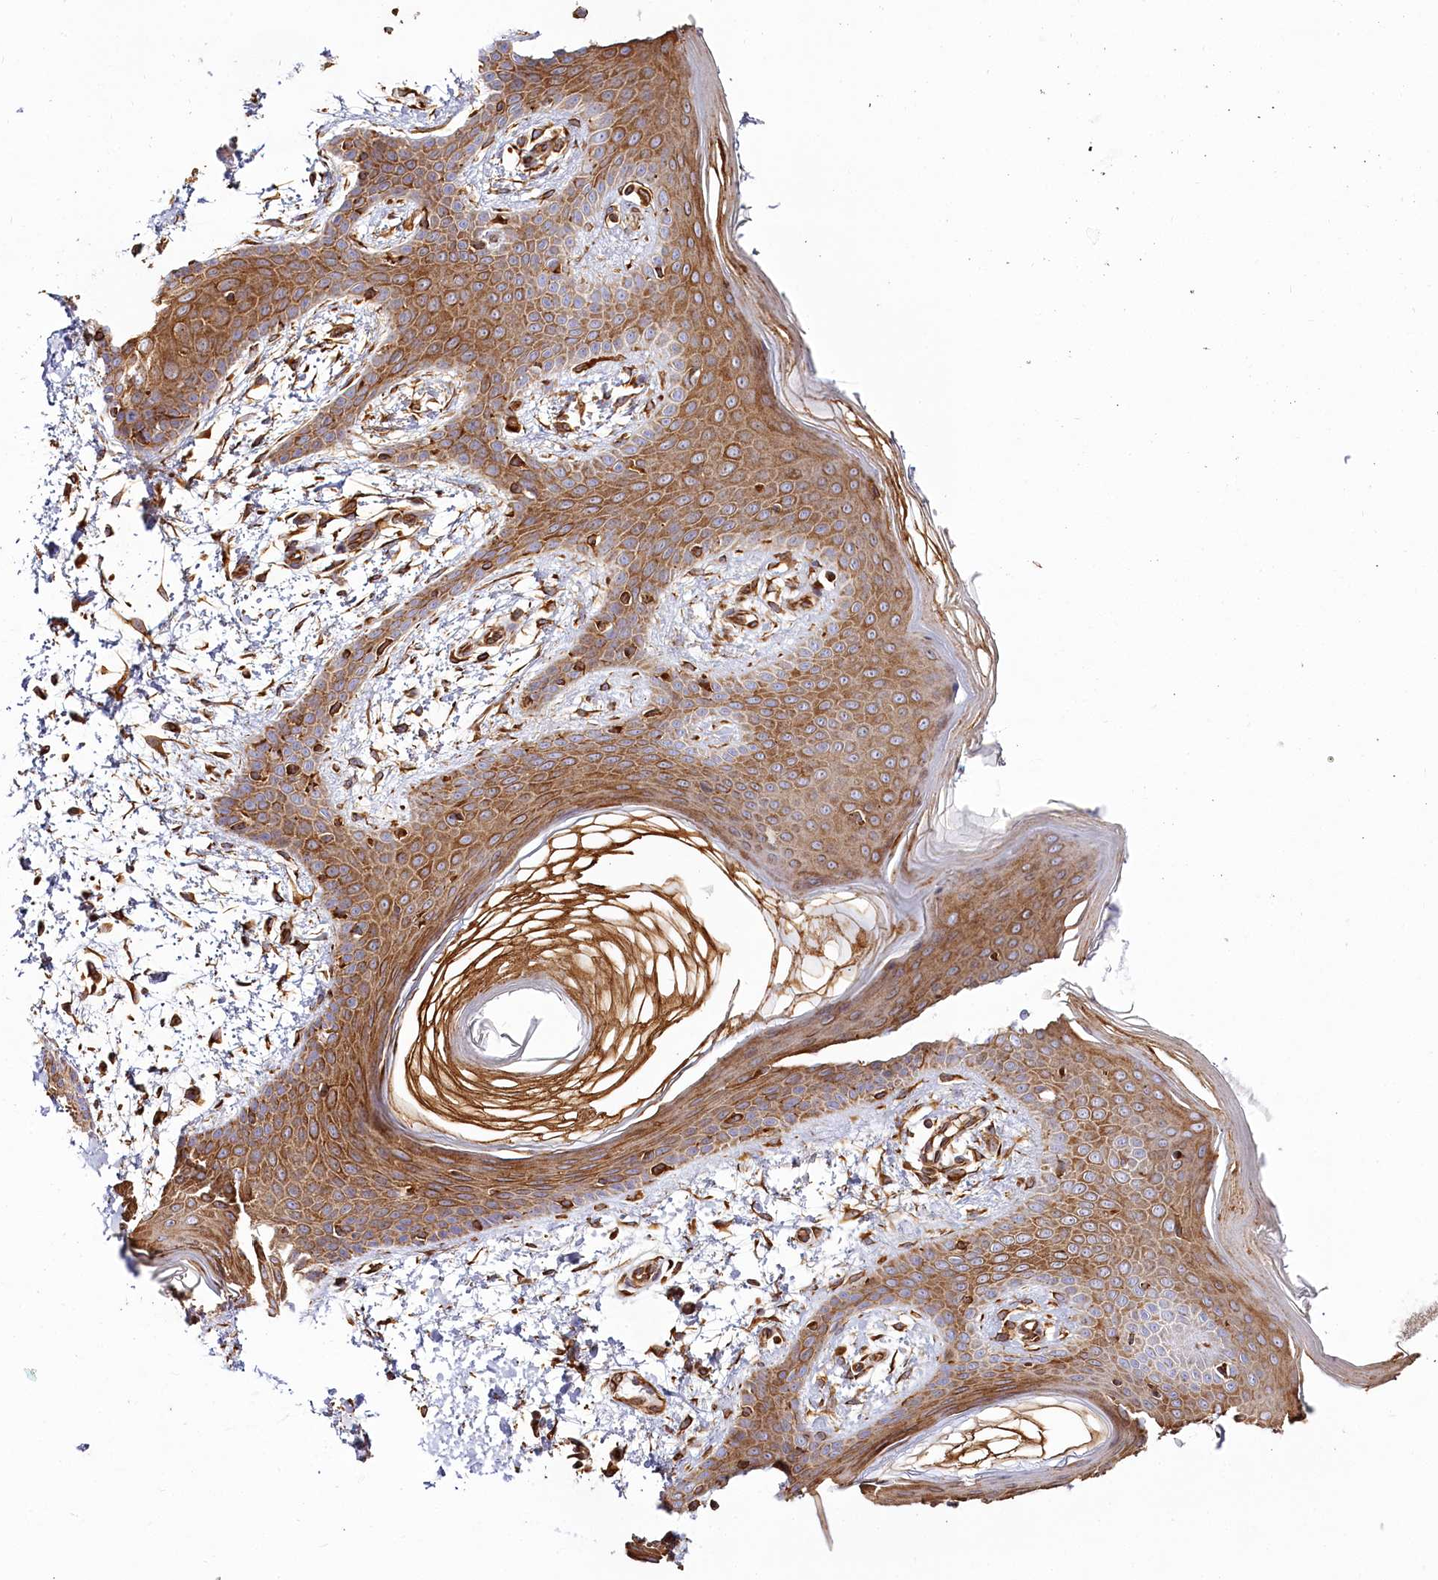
{"staining": {"intensity": "moderate", "quantity": "25%-75%", "location": "cytoplasmic/membranous"}, "tissue": "skin", "cell_type": "Fibroblasts", "image_type": "normal", "snomed": [{"axis": "morphology", "description": "Normal tissue, NOS"}, {"axis": "topography", "description": "Skin"}], "caption": "Protein analysis of benign skin shows moderate cytoplasmic/membranous expression in about 25%-75% of fibroblasts. (DAB IHC, brown staining for protein, blue staining for nuclei).", "gene": "THUMPD3", "patient": {"sex": "male", "age": 36}}